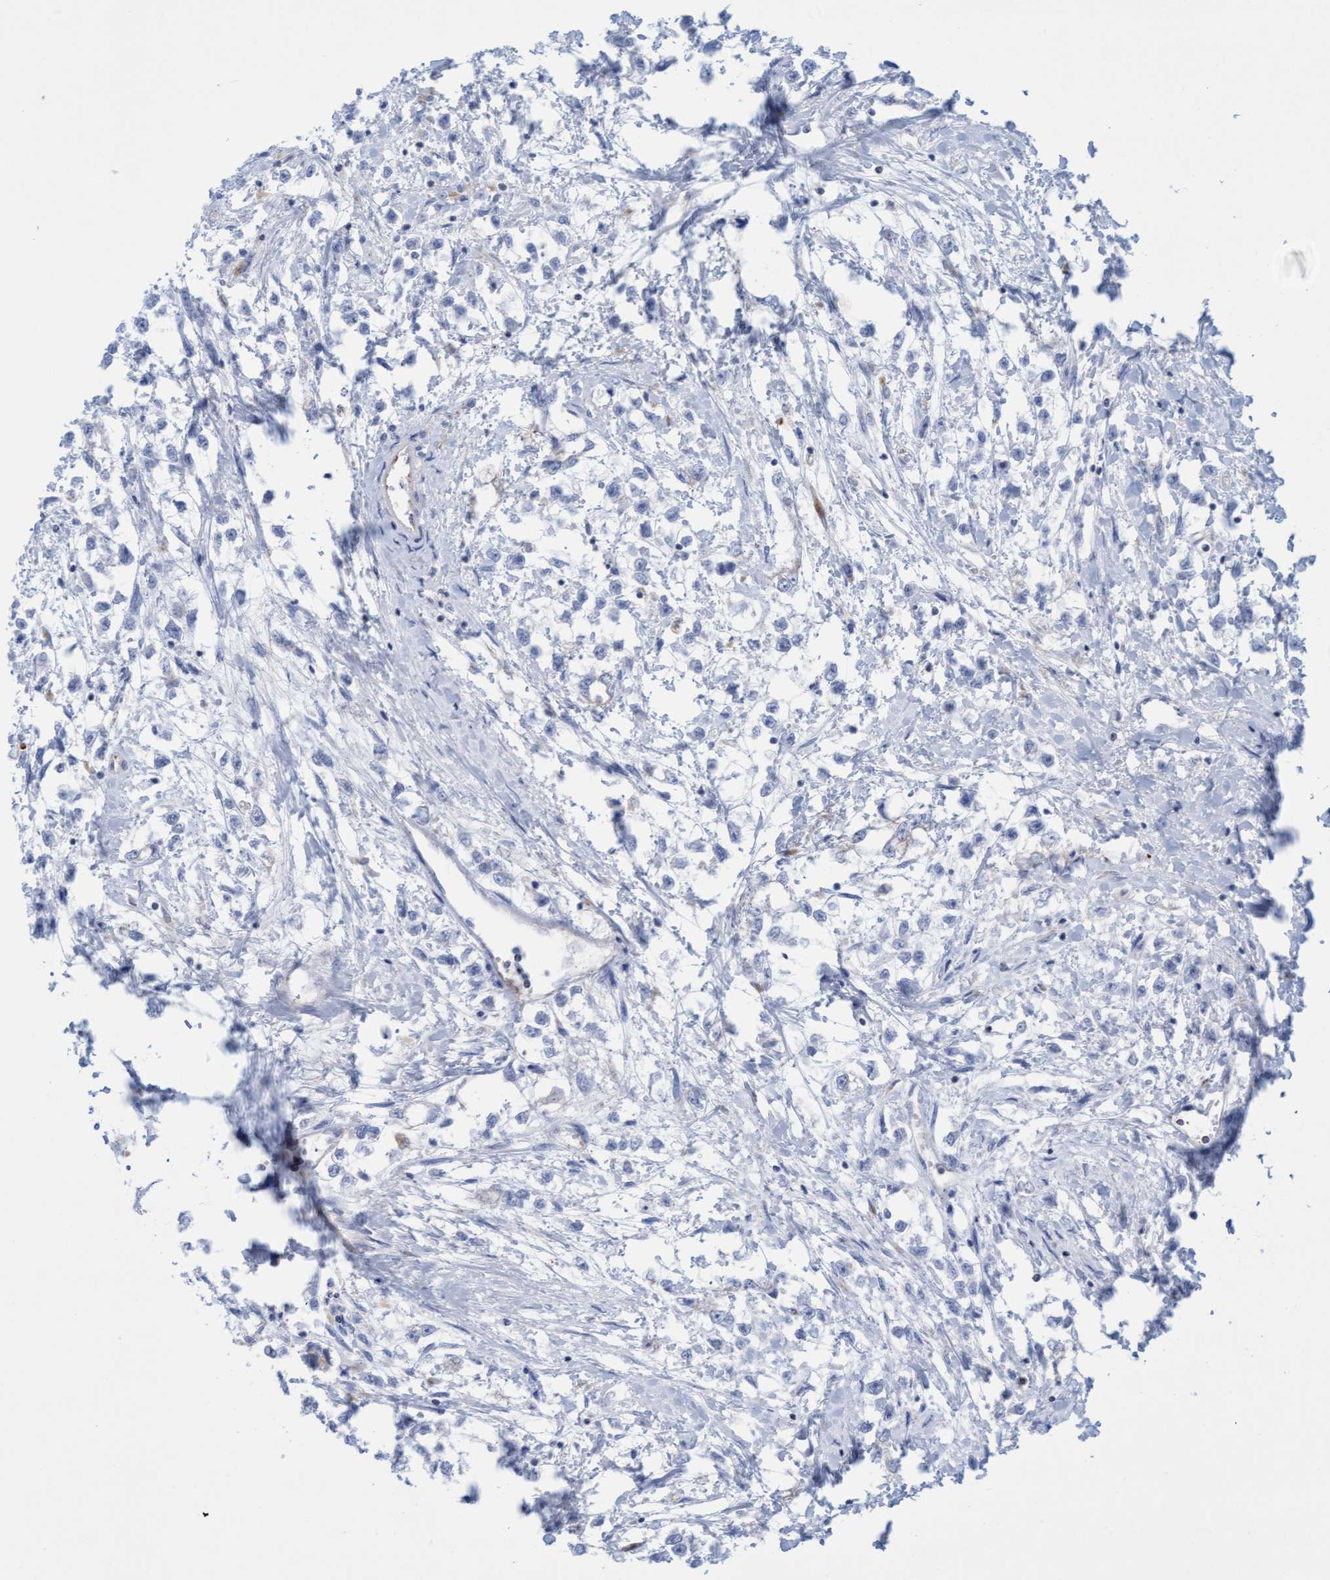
{"staining": {"intensity": "negative", "quantity": "none", "location": "none"}, "tissue": "testis cancer", "cell_type": "Tumor cells", "image_type": "cancer", "snomed": [{"axis": "morphology", "description": "Seminoma, NOS"}, {"axis": "morphology", "description": "Carcinoma, Embryonal, NOS"}, {"axis": "topography", "description": "Testis"}], "caption": "Tumor cells show no significant expression in testis cancer. (DAB (3,3'-diaminobenzidine) IHC with hematoxylin counter stain).", "gene": "SGSH", "patient": {"sex": "male", "age": 51}}